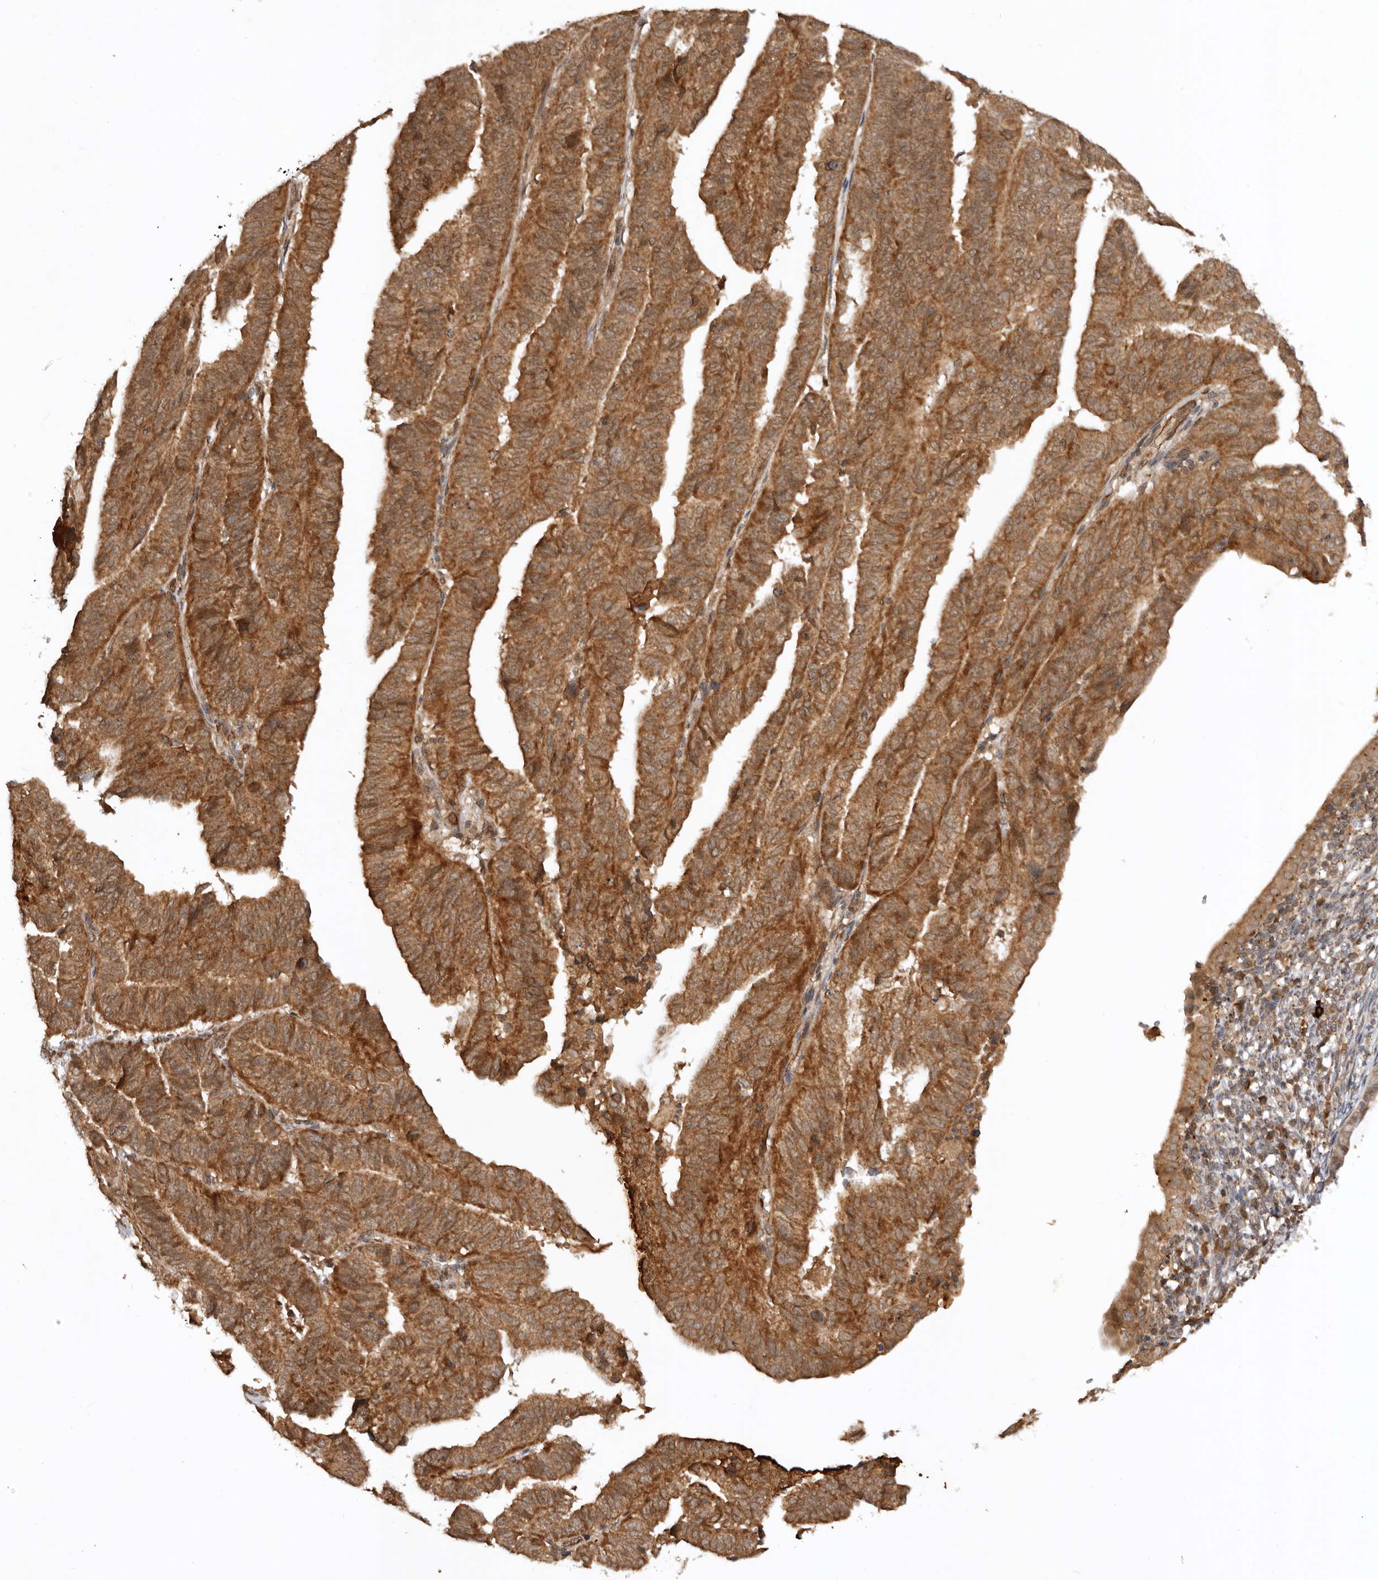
{"staining": {"intensity": "strong", "quantity": ">75%", "location": "cytoplasmic/membranous"}, "tissue": "endometrial cancer", "cell_type": "Tumor cells", "image_type": "cancer", "snomed": [{"axis": "morphology", "description": "Adenocarcinoma, NOS"}, {"axis": "topography", "description": "Uterus"}], "caption": "Strong cytoplasmic/membranous positivity for a protein is seen in approximately >75% of tumor cells of endometrial adenocarcinoma using immunohistochemistry.", "gene": "TARS2", "patient": {"sex": "female", "age": 77}}